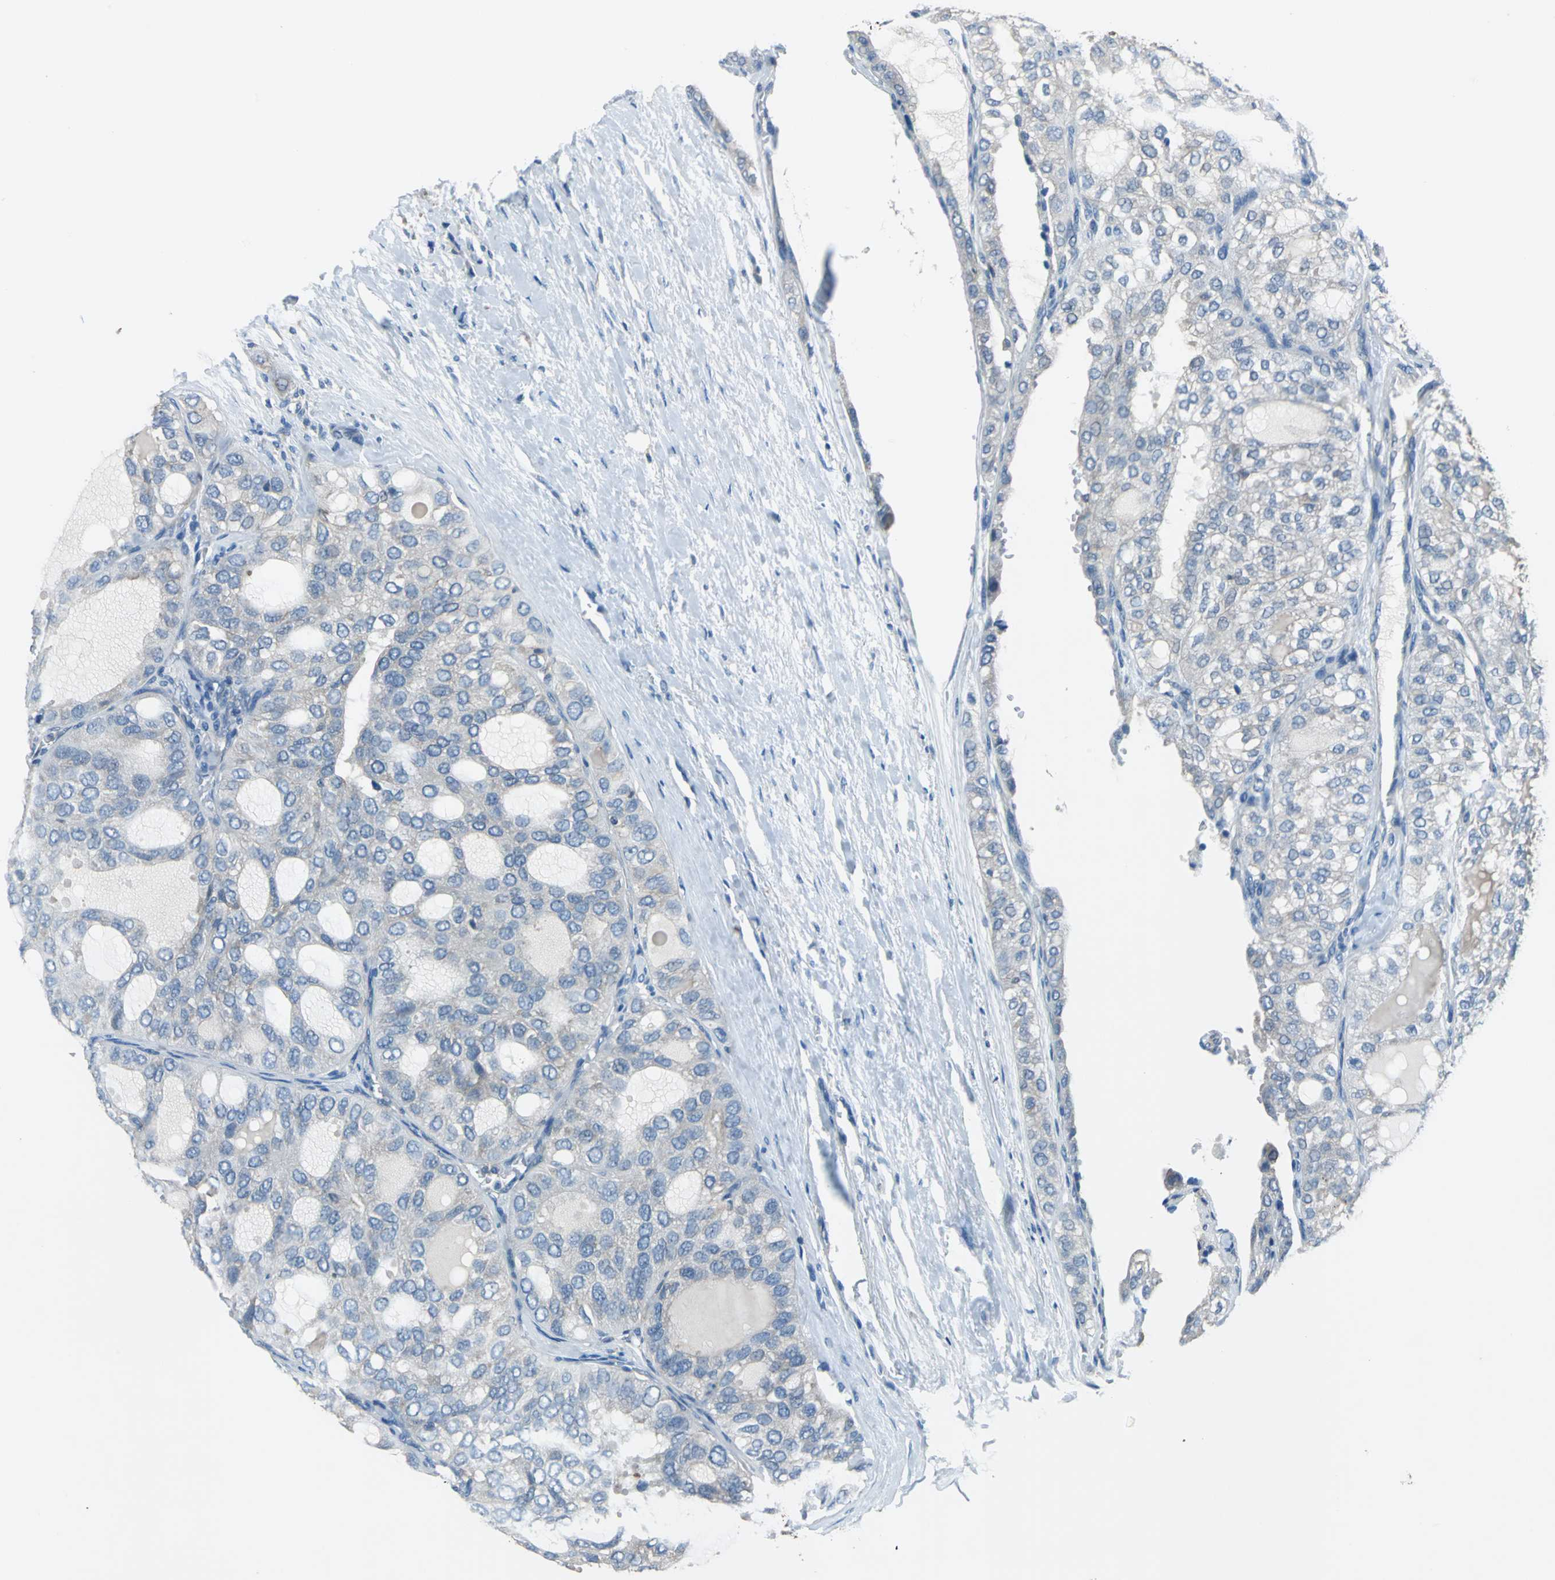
{"staining": {"intensity": "negative", "quantity": "none", "location": "none"}, "tissue": "thyroid cancer", "cell_type": "Tumor cells", "image_type": "cancer", "snomed": [{"axis": "morphology", "description": "Follicular adenoma carcinoma, NOS"}, {"axis": "topography", "description": "Thyroid gland"}], "caption": "Tumor cells show no significant expression in thyroid follicular adenoma carcinoma.", "gene": "PRKCA", "patient": {"sex": "male", "age": 75}}